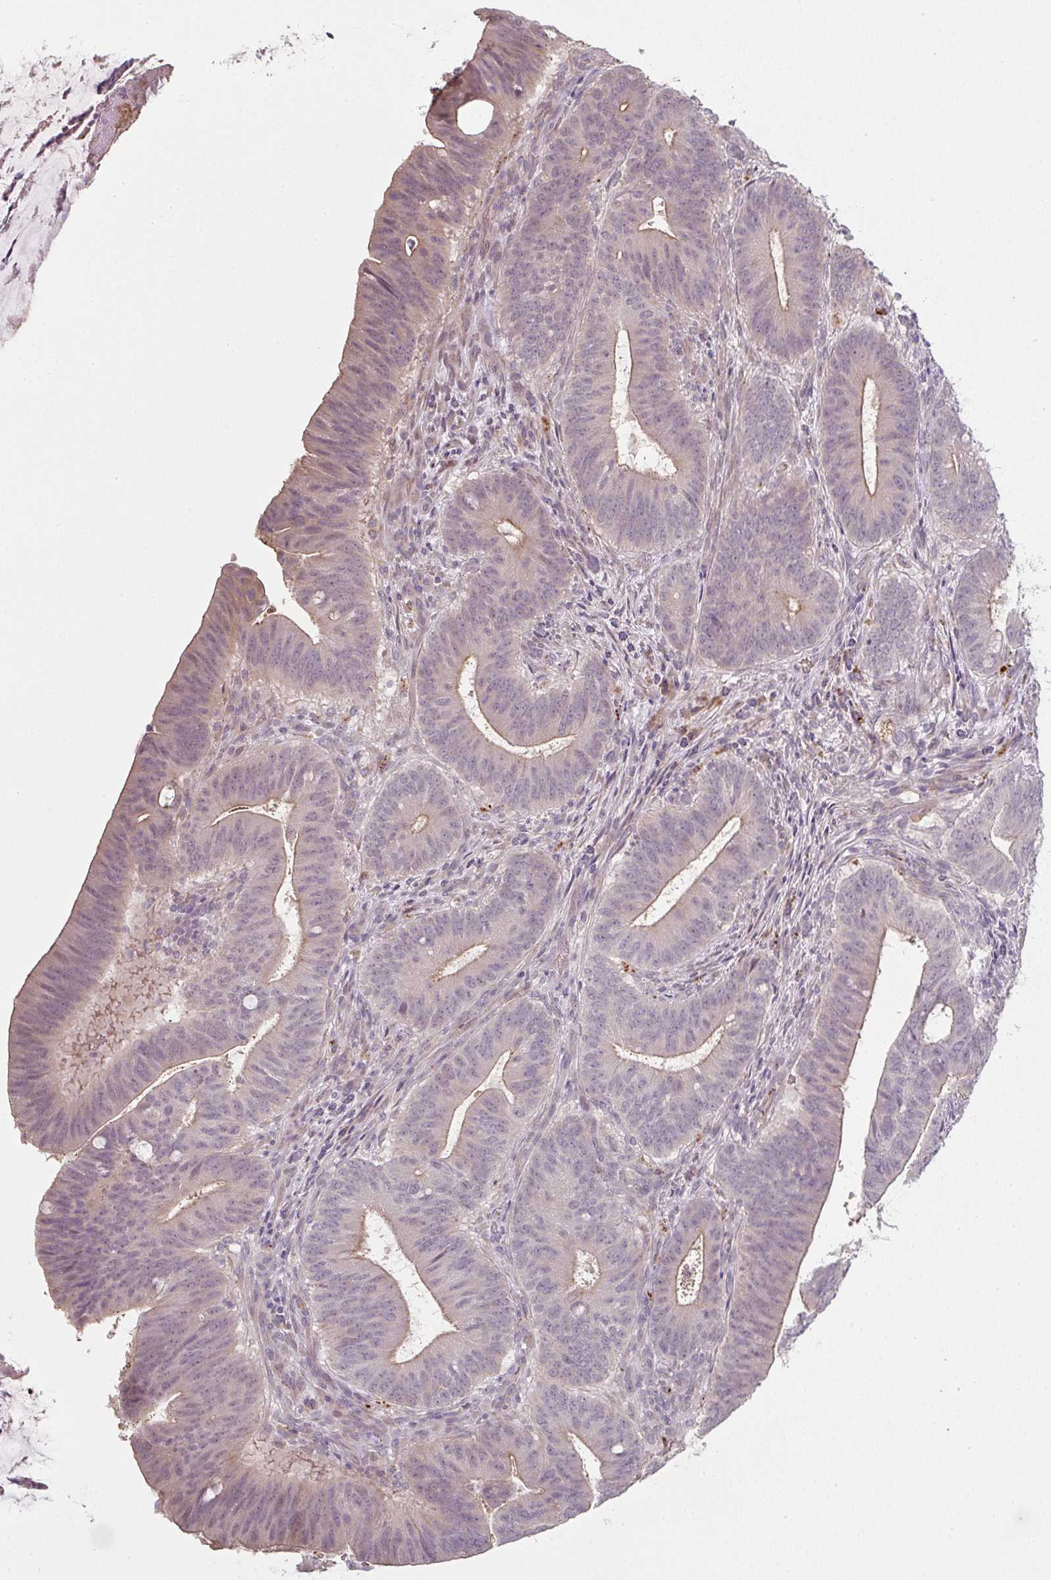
{"staining": {"intensity": "weak", "quantity": "<25%", "location": "cytoplasmic/membranous"}, "tissue": "colorectal cancer", "cell_type": "Tumor cells", "image_type": "cancer", "snomed": [{"axis": "morphology", "description": "Adenocarcinoma, NOS"}, {"axis": "topography", "description": "Colon"}], "caption": "This is an immunohistochemistry micrograph of human colorectal adenocarcinoma. There is no positivity in tumor cells.", "gene": "TMEM237", "patient": {"sex": "female", "age": 43}}